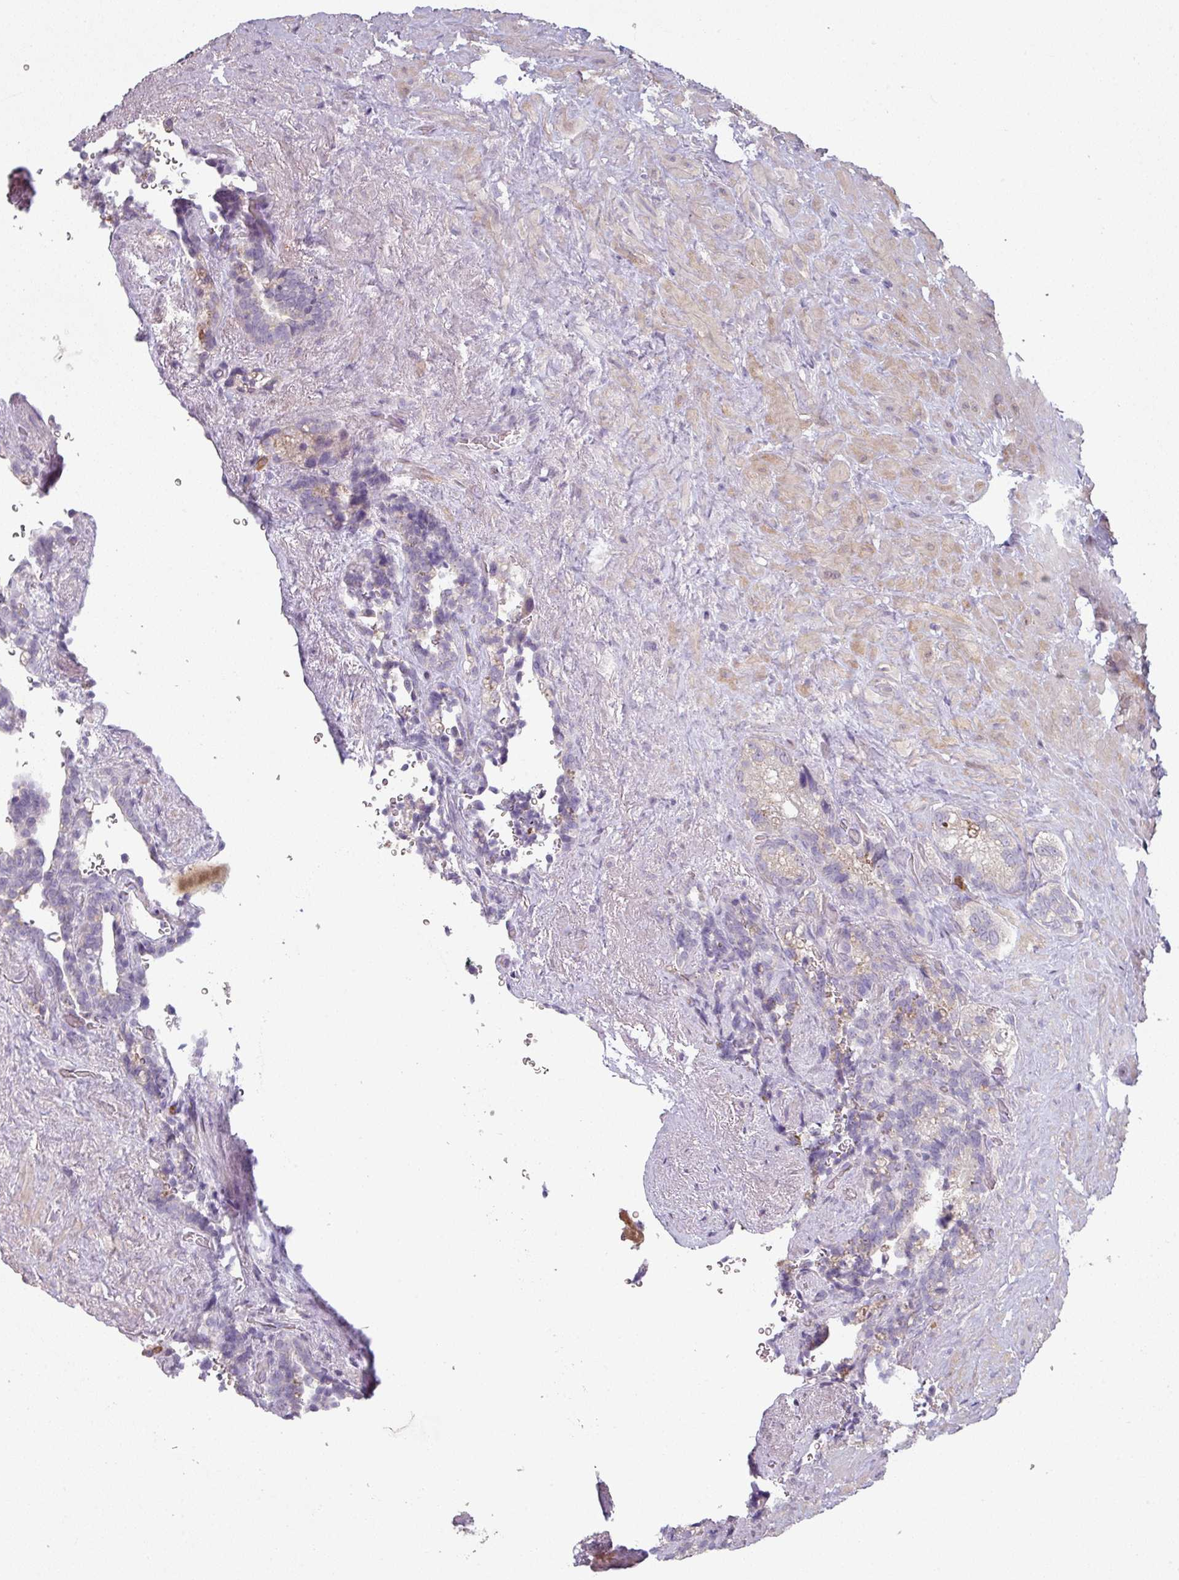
{"staining": {"intensity": "negative", "quantity": "none", "location": "none"}, "tissue": "seminal vesicle", "cell_type": "Glandular cells", "image_type": "normal", "snomed": [{"axis": "morphology", "description": "Normal tissue, NOS"}, {"axis": "topography", "description": "Seminal veicle"}], "caption": "IHC micrograph of normal human seminal vesicle stained for a protein (brown), which reveals no staining in glandular cells. (Brightfield microscopy of DAB (3,3'-diaminobenzidine) immunohistochemistry (IHC) at high magnification).", "gene": "MAGEC3", "patient": {"sex": "male", "age": 62}}